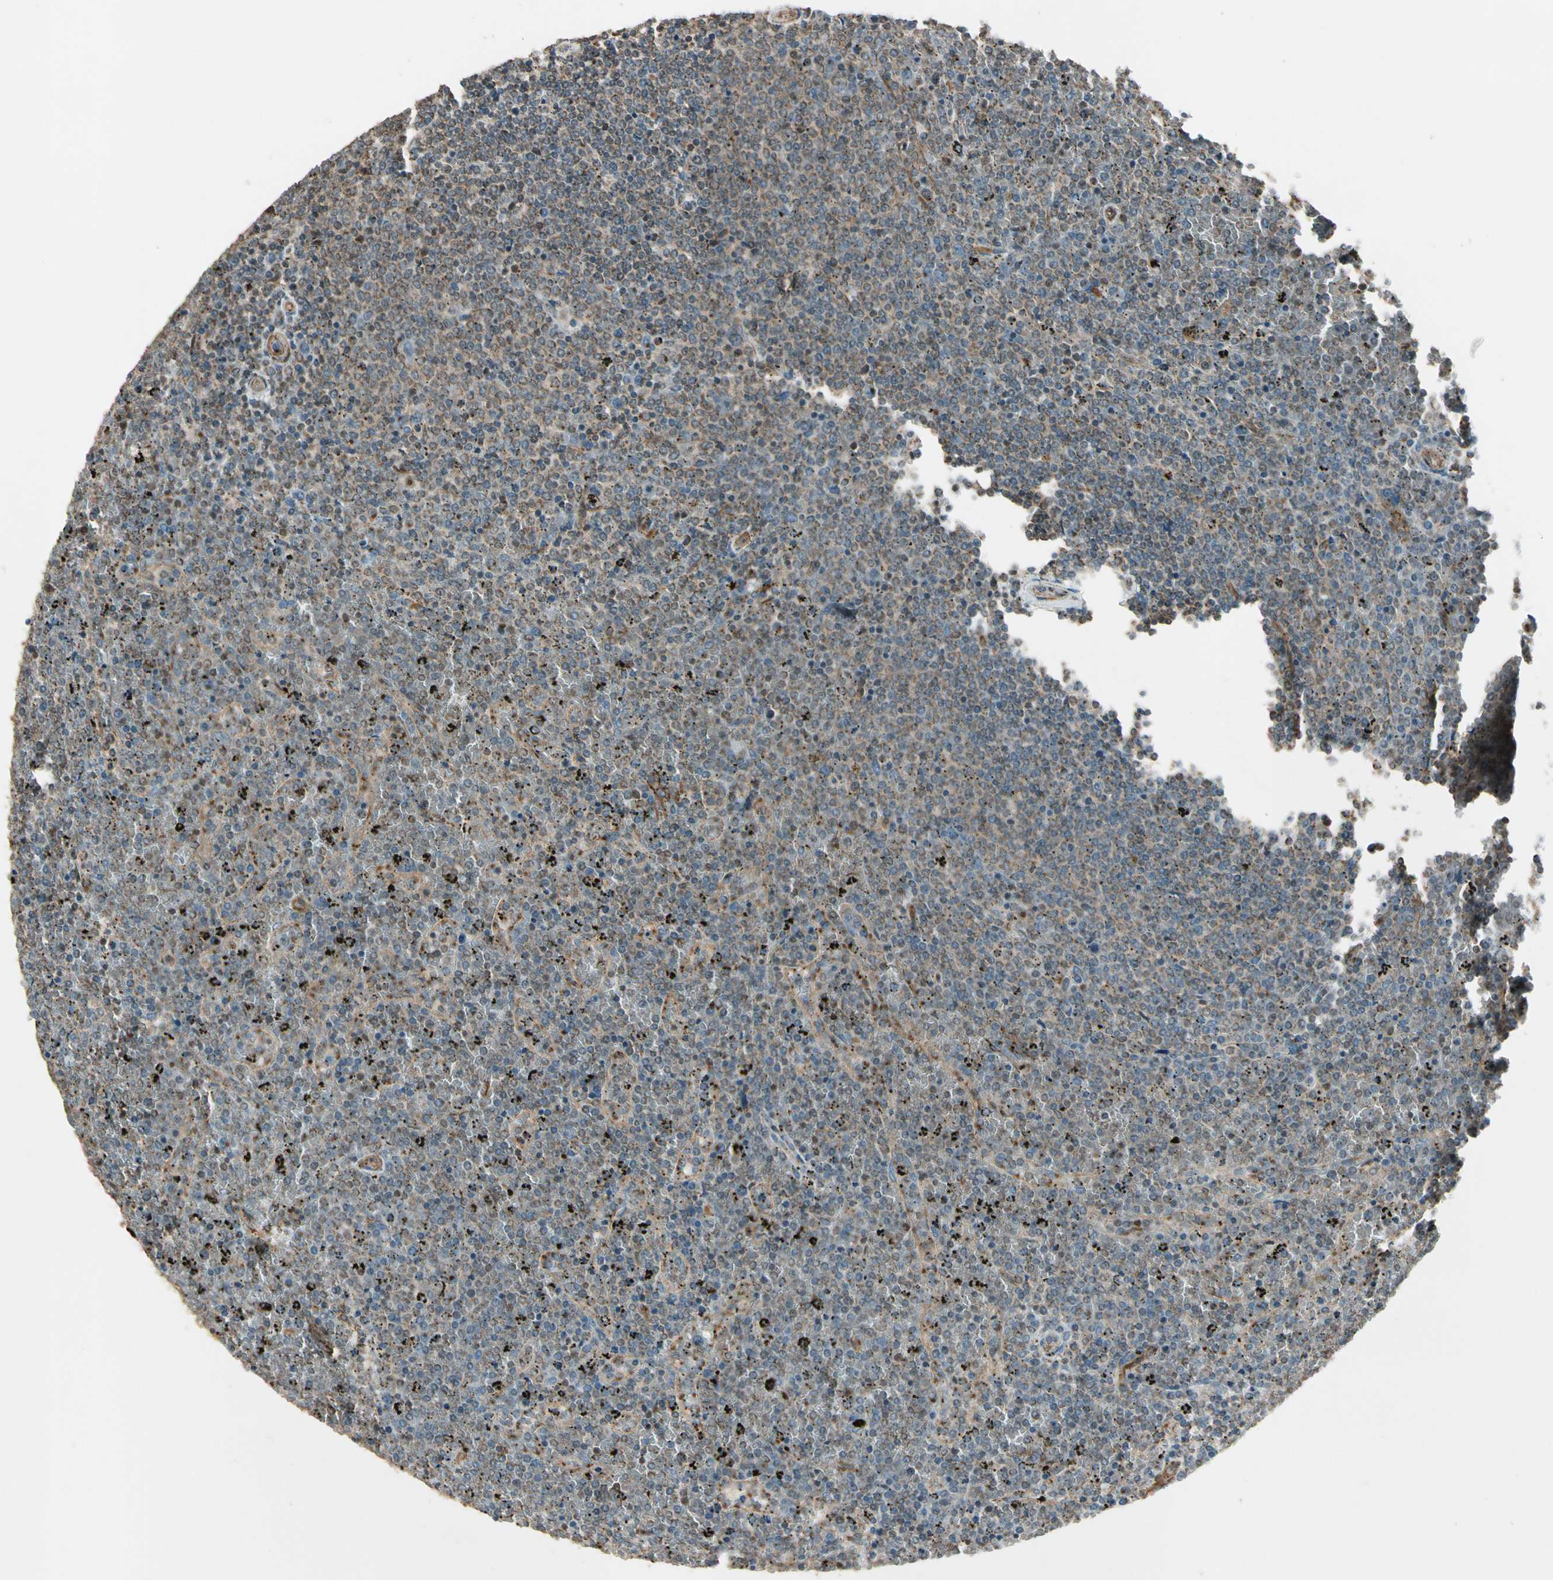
{"staining": {"intensity": "weak", "quantity": "25%-75%", "location": "cytoplasmic/membranous"}, "tissue": "lymphoma", "cell_type": "Tumor cells", "image_type": "cancer", "snomed": [{"axis": "morphology", "description": "Malignant lymphoma, non-Hodgkin's type, Low grade"}, {"axis": "topography", "description": "Spleen"}], "caption": "IHC image of neoplastic tissue: human low-grade malignant lymphoma, non-Hodgkin's type stained using immunohistochemistry demonstrates low levels of weak protein expression localized specifically in the cytoplasmic/membranous of tumor cells, appearing as a cytoplasmic/membranous brown color.", "gene": "GCK", "patient": {"sex": "female", "age": 77}}